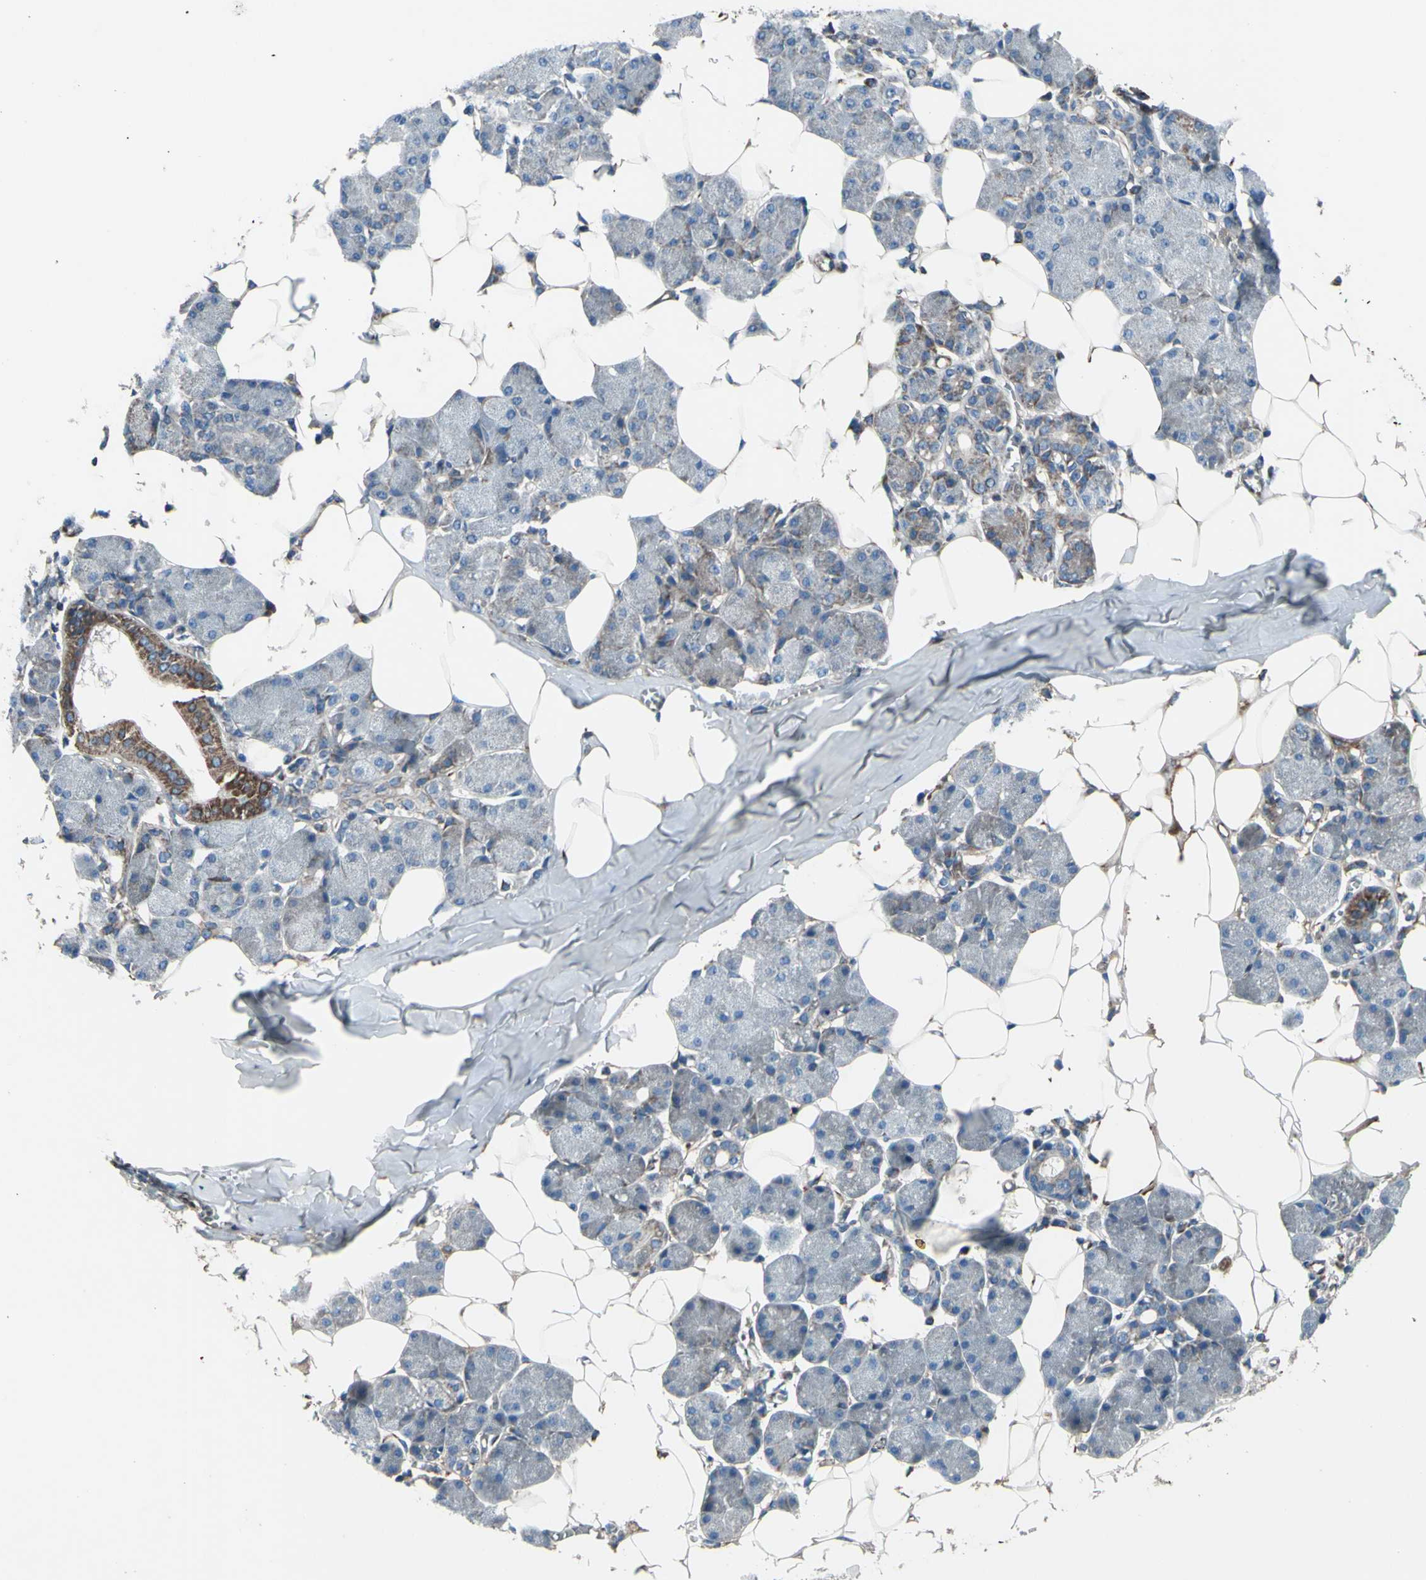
{"staining": {"intensity": "weak", "quantity": "<25%", "location": "cytoplasmic/membranous"}, "tissue": "salivary gland", "cell_type": "Glandular cells", "image_type": "normal", "snomed": [{"axis": "morphology", "description": "Normal tissue, NOS"}, {"axis": "morphology", "description": "Adenoma, NOS"}, {"axis": "topography", "description": "Salivary gland"}], "caption": "The IHC photomicrograph has no significant staining in glandular cells of salivary gland. (Stains: DAB IHC with hematoxylin counter stain, Microscopy: brightfield microscopy at high magnification).", "gene": "EMC7", "patient": {"sex": "female", "age": 32}}